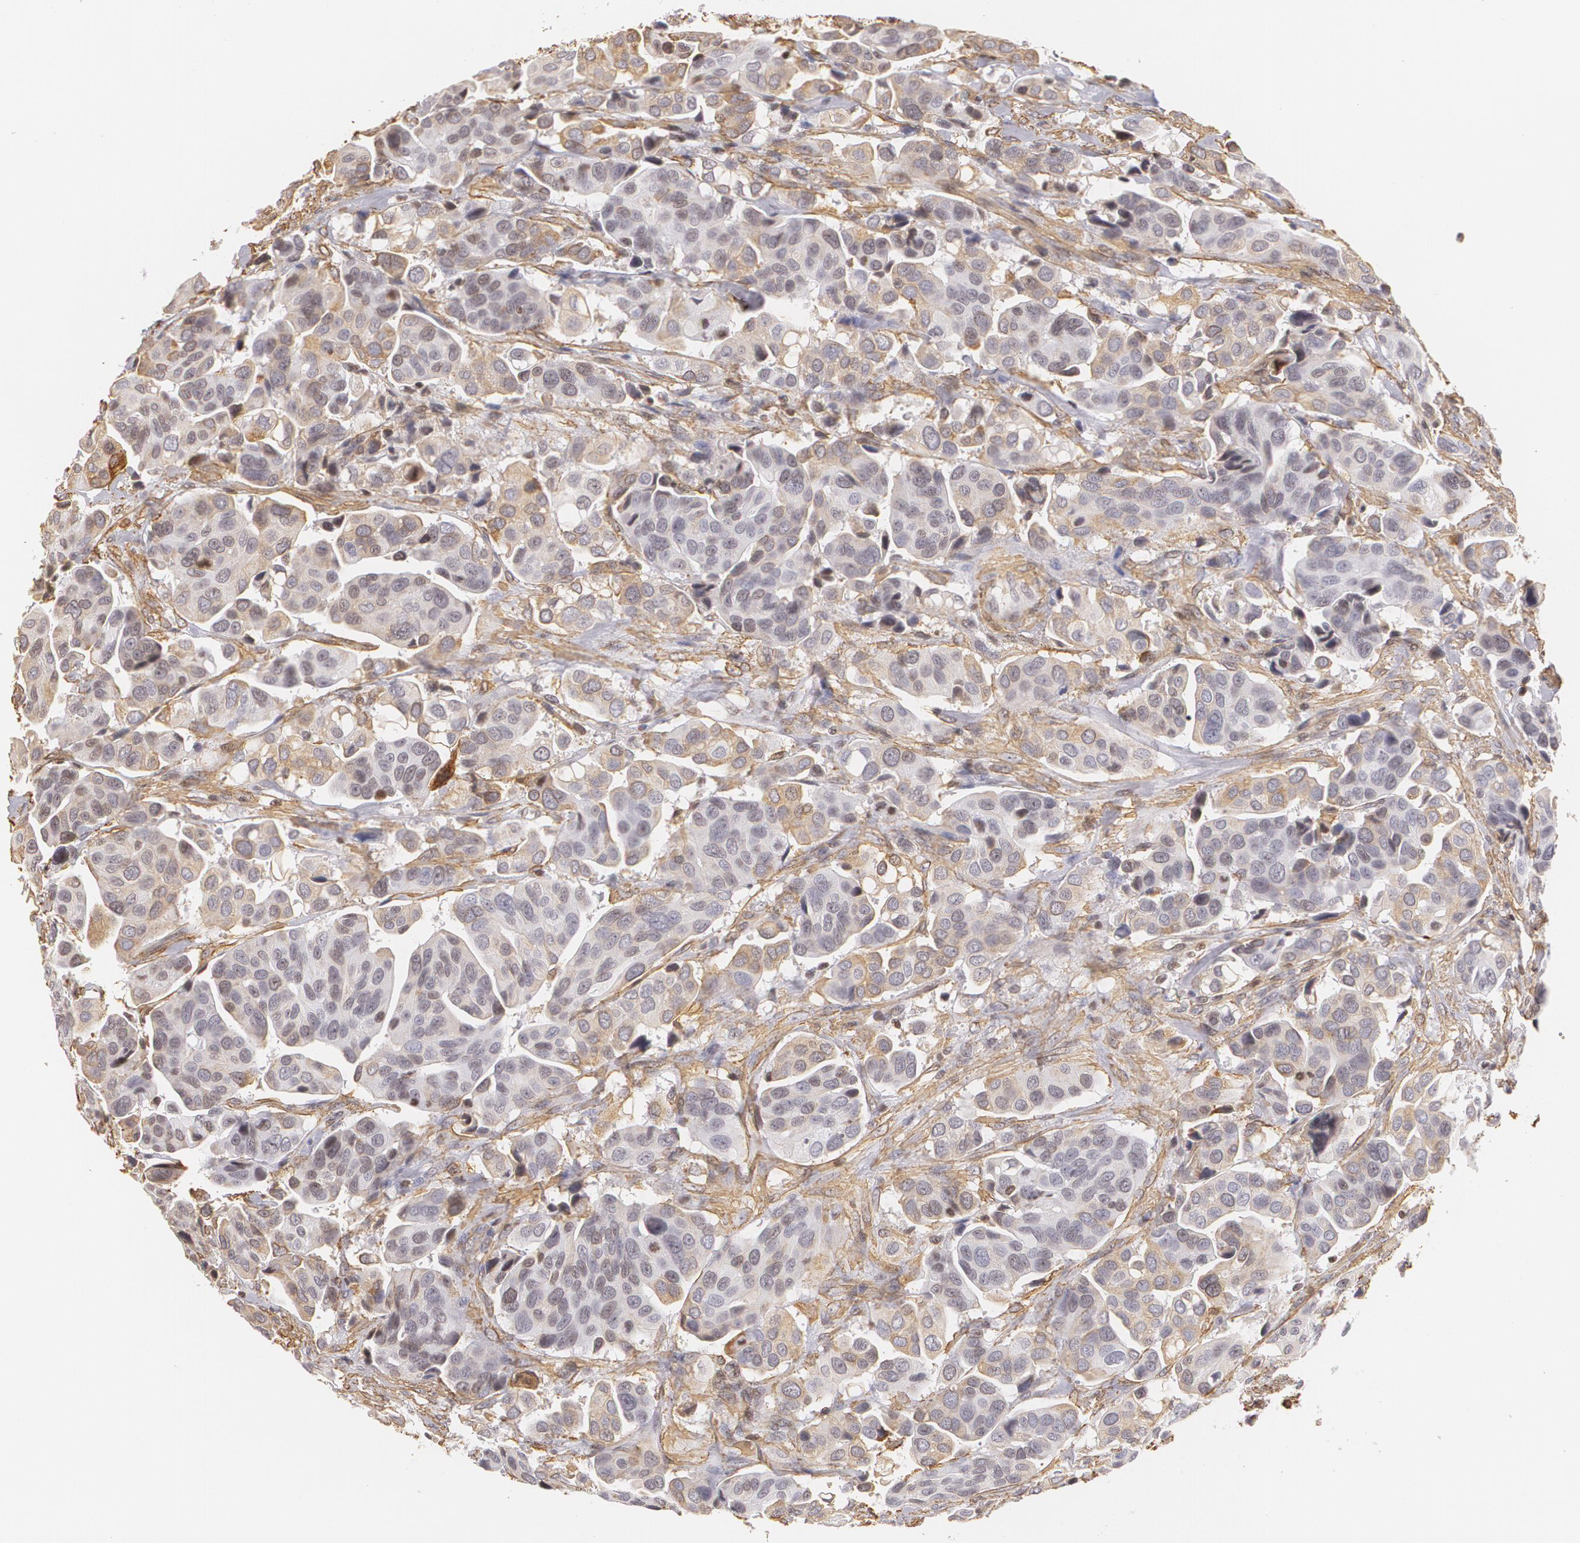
{"staining": {"intensity": "moderate", "quantity": "<25%", "location": "cytoplasmic/membranous"}, "tissue": "urothelial cancer", "cell_type": "Tumor cells", "image_type": "cancer", "snomed": [{"axis": "morphology", "description": "Adenocarcinoma, NOS"}, {"axis": "topography", "description": "Urinary bladder"}], "caption": "Tumor cells demonstrate moderate cytoplasmic/membranous positivity in about <25% of cells in urothelial cancer. The staining was performed using DAB, with brown indicating positive protein expression. Nuclei are stained blue with hematoxylin.", "gene": "VAMP1", "patient": {"sex": "male", "age": 61}}